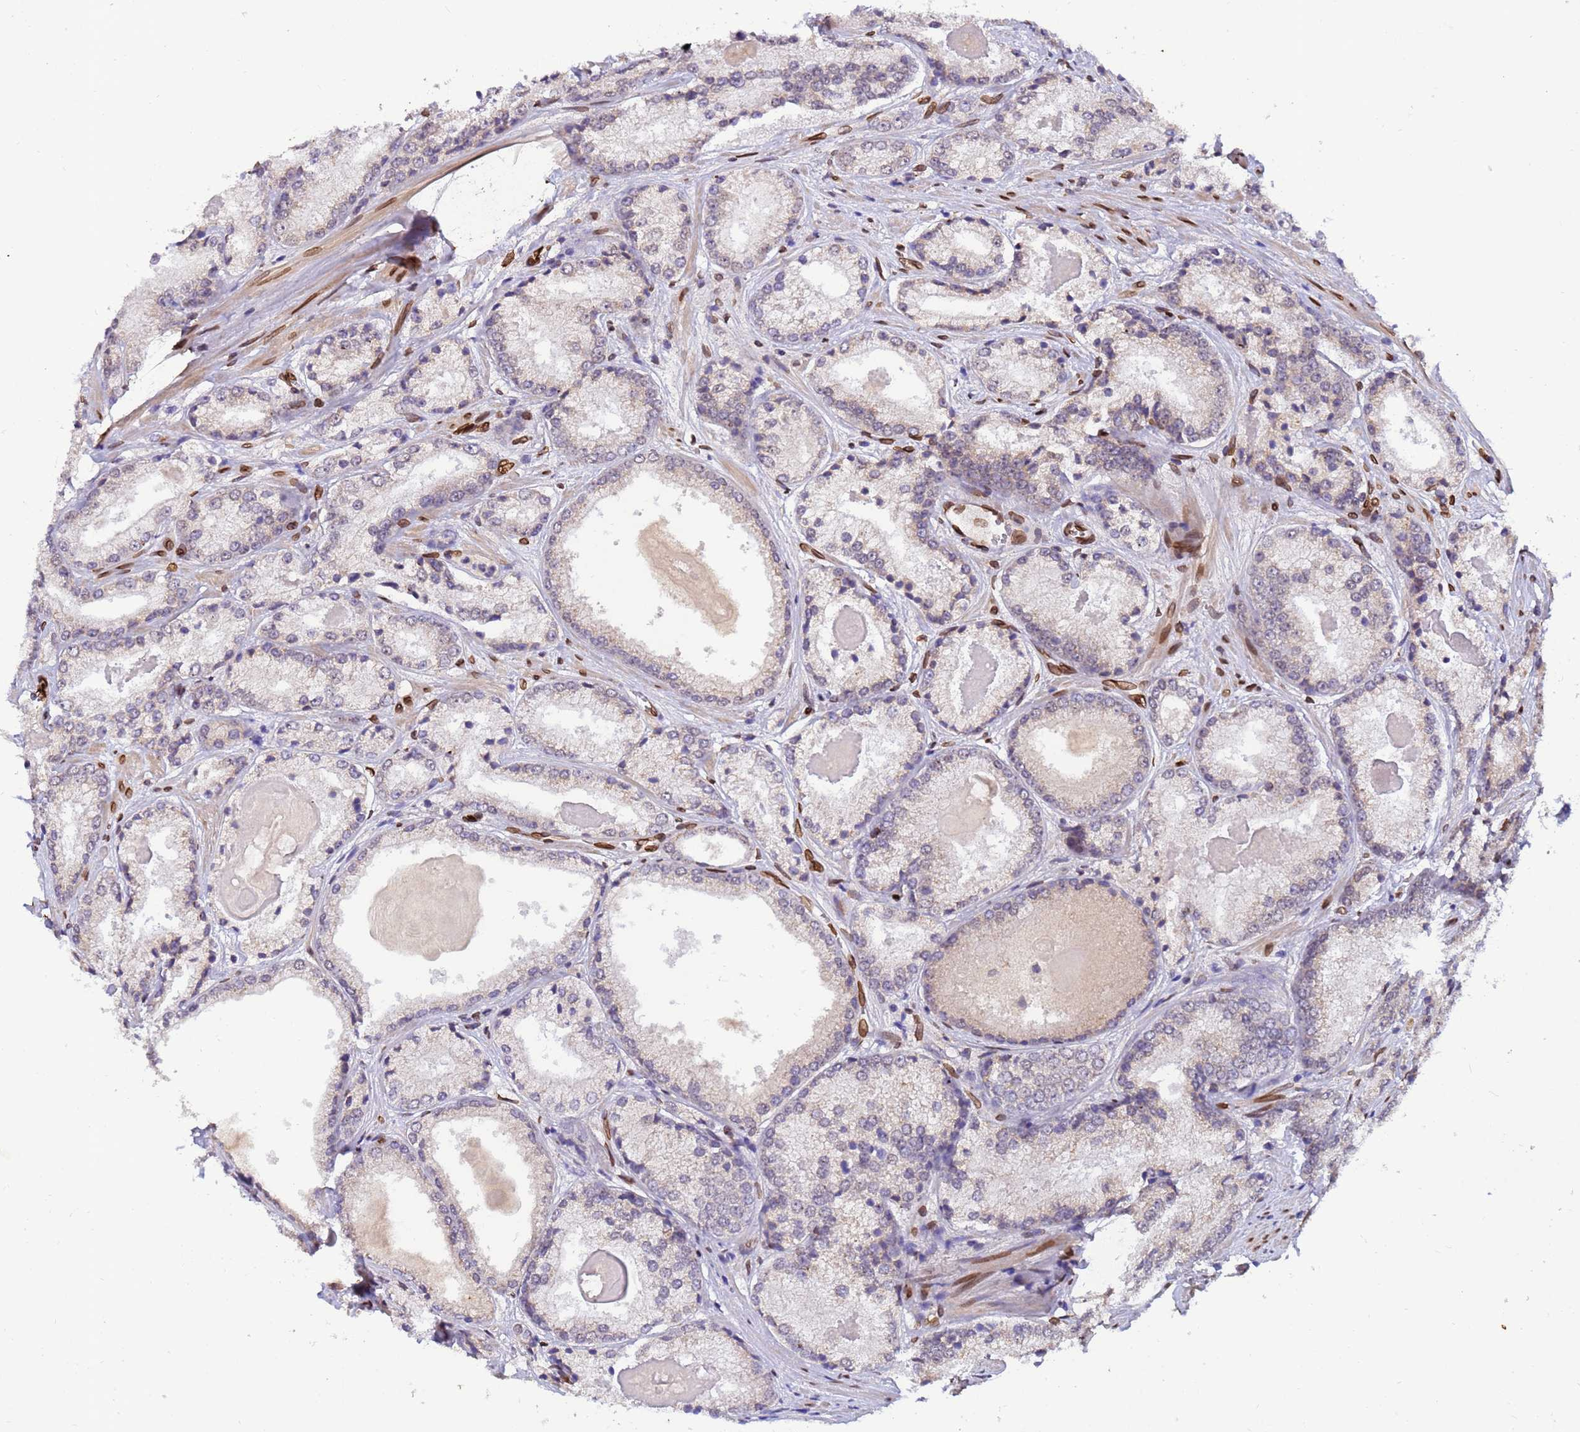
{"staining": {"intensity": "negative", "quantity": "none", "location": "none"}, "tissue": "prostate cancer", "cell_type": "Tumor cells", "image_type": "cancer", "snomed": [{"axis": "morphology", "description": "Adenocarcinoma, Low grade"}, {"axis": "topography", "description": "Prostate"}], "caption": "A high-resolution histopathology image shows IHC staining of prostate cancer, which exhibits no significant staining in tumor cells.", "gene": "GPR135", "patient": {"sex": "male", "age": 68}}